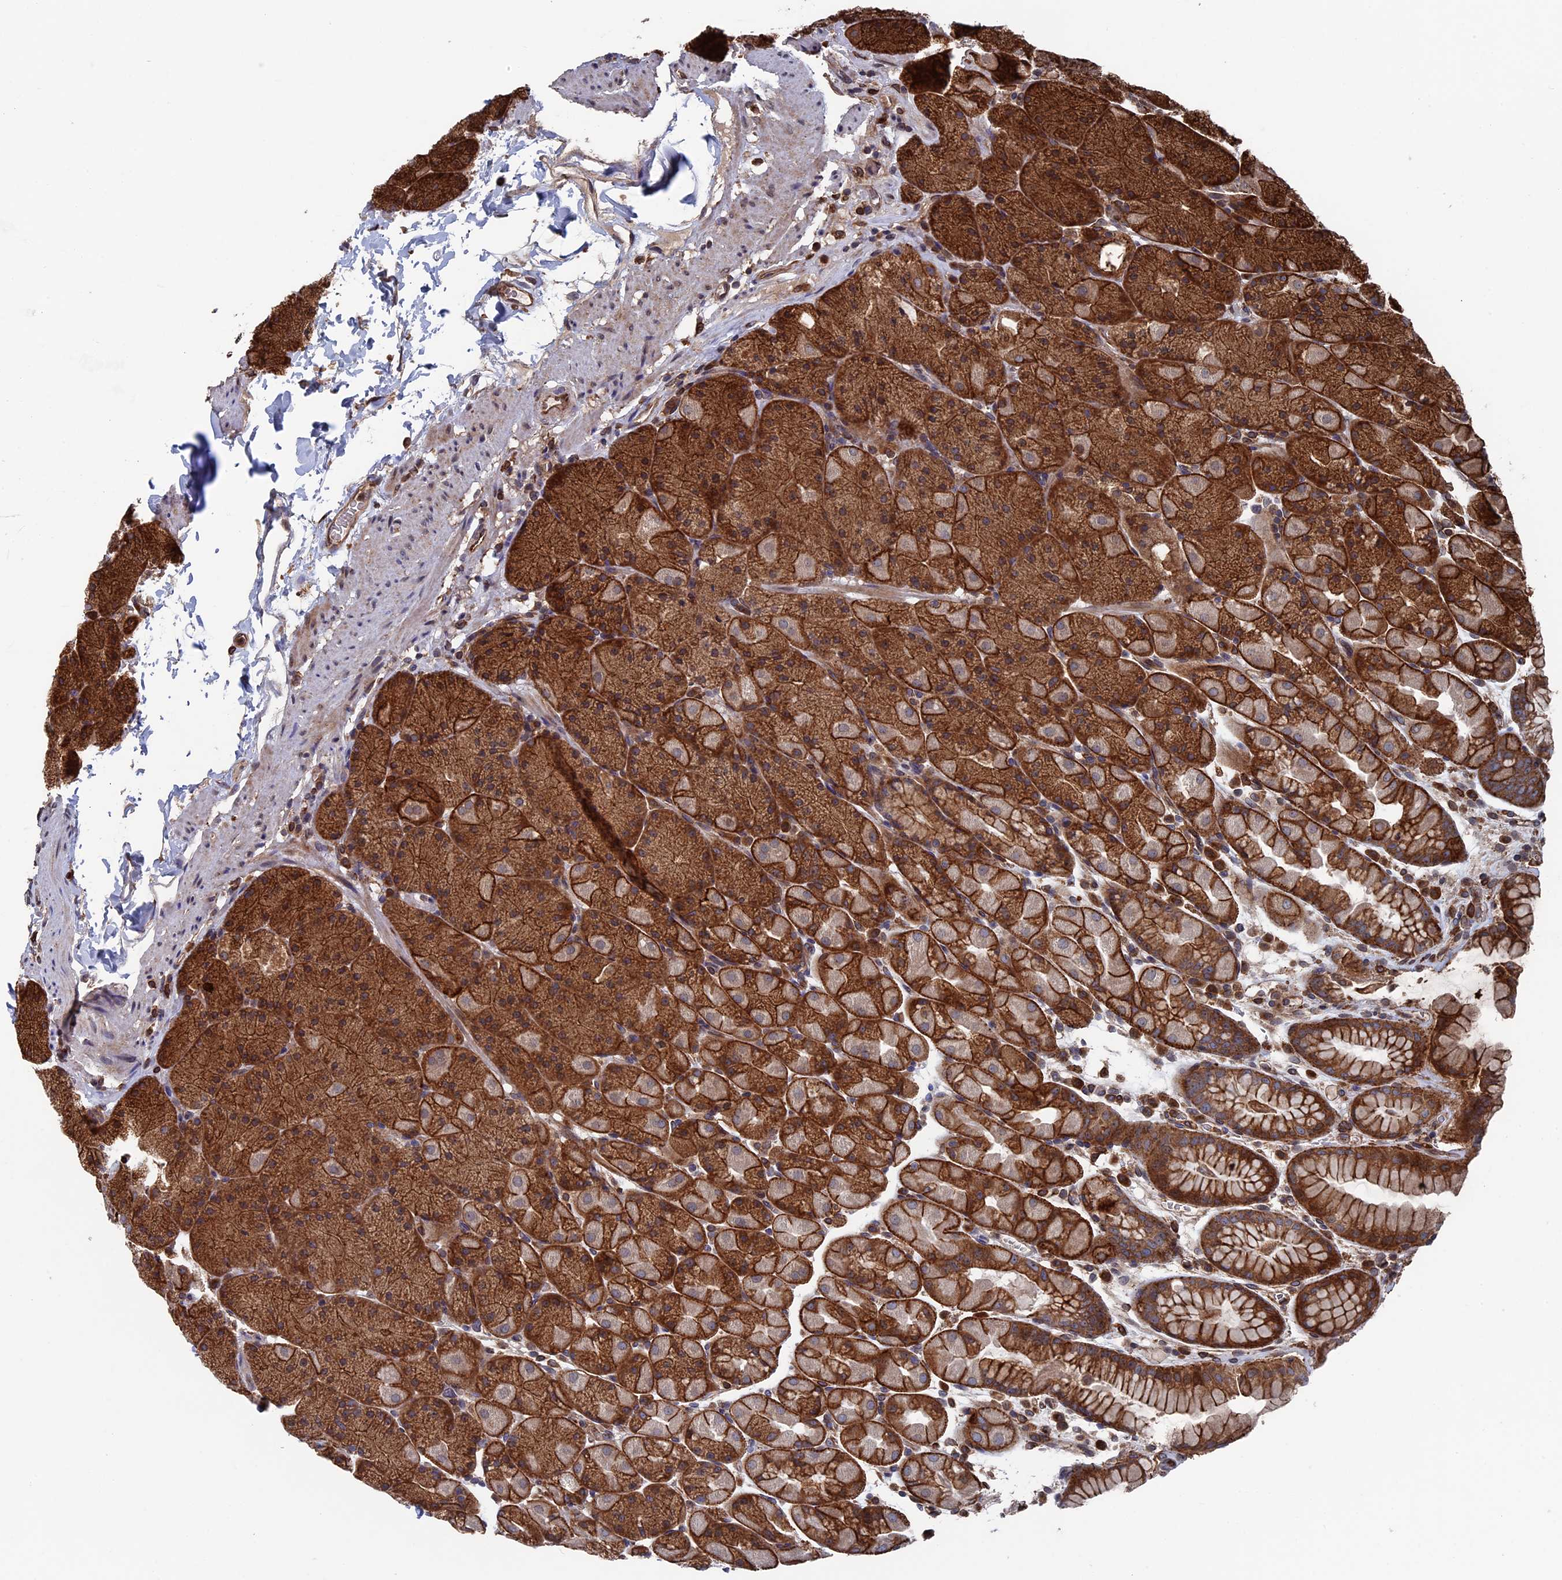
{"staining": {"intensity": "strong", "quantity": ">75%", "location": "cytoplasmic/membranous"}, "tissue": "stomach", "cell_type": "Glandular cells", "image_type": "normal", "snomed": [{"axis": "morphology", "description": "Normal tissue, NOS"}, {"axis": "topography", "description": "Stomach, upper"}, {"axis": "topography", "description": "Stomach, lower"}], "caption": "This is an image of immunohistochemistry (IHC) staining of normal stomach, which shows strong expression in the cytoplasmic/membranous of glandular cells.", "gene": "RPUSD1", "patient": {"sex": "male", "age": 67}}